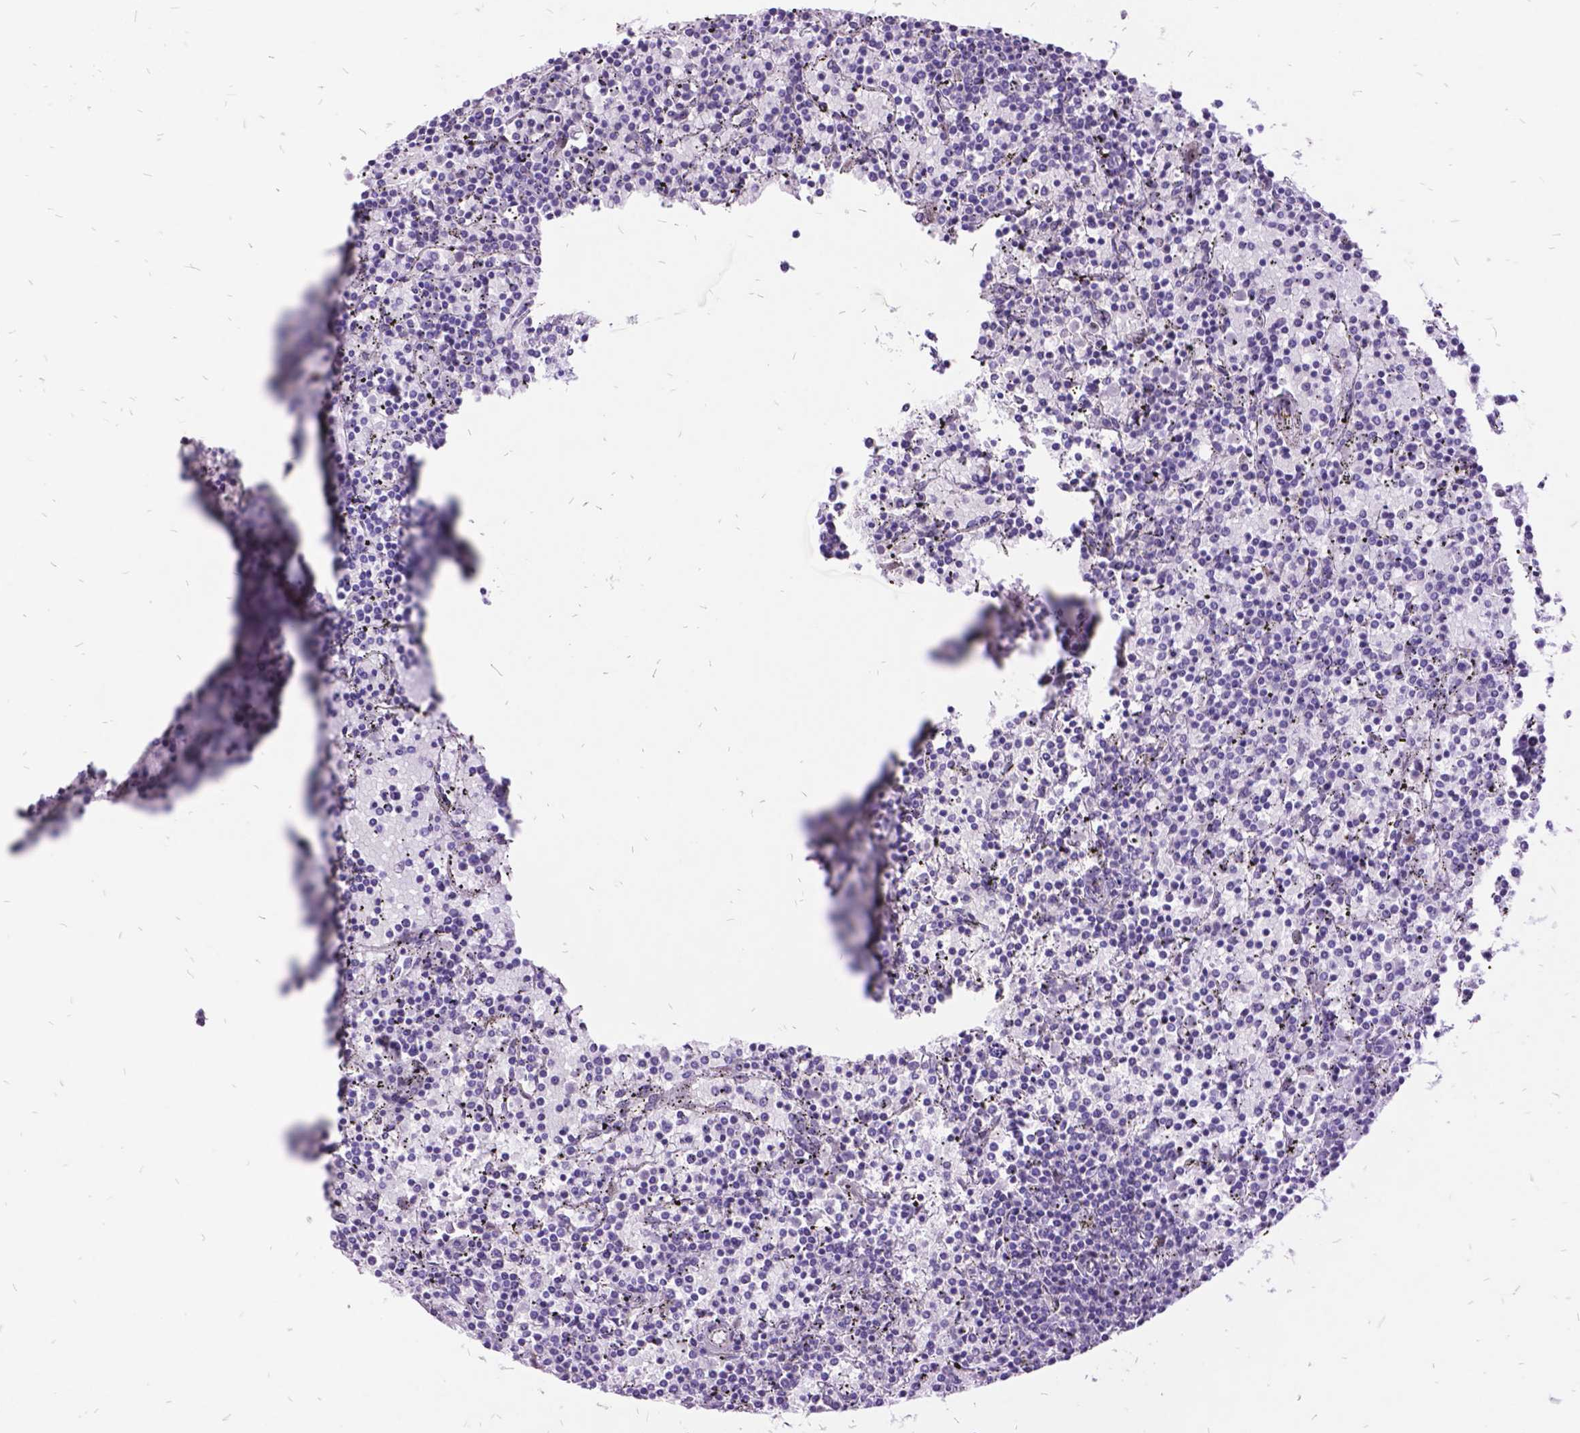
{"staining": {"intensity": "negative", "quantity": "none", "location": "none"}, "tissue": "lymphoma", "cell_type": "Tumor cells", "image_type": "cancer", "snomed": [{"axis": "morphology", "description": "Malignant lymphoma, non-Hodgkin's type, Low grade"}, {"axis": "topography", "description": "Spleen"}], "caption": "A photomicrograph of lymphoma stained for a protein exhibits no brown staining in tumor cells.", "gene": "ITGB6", "patient": {"sex": "female", "age": 77}}